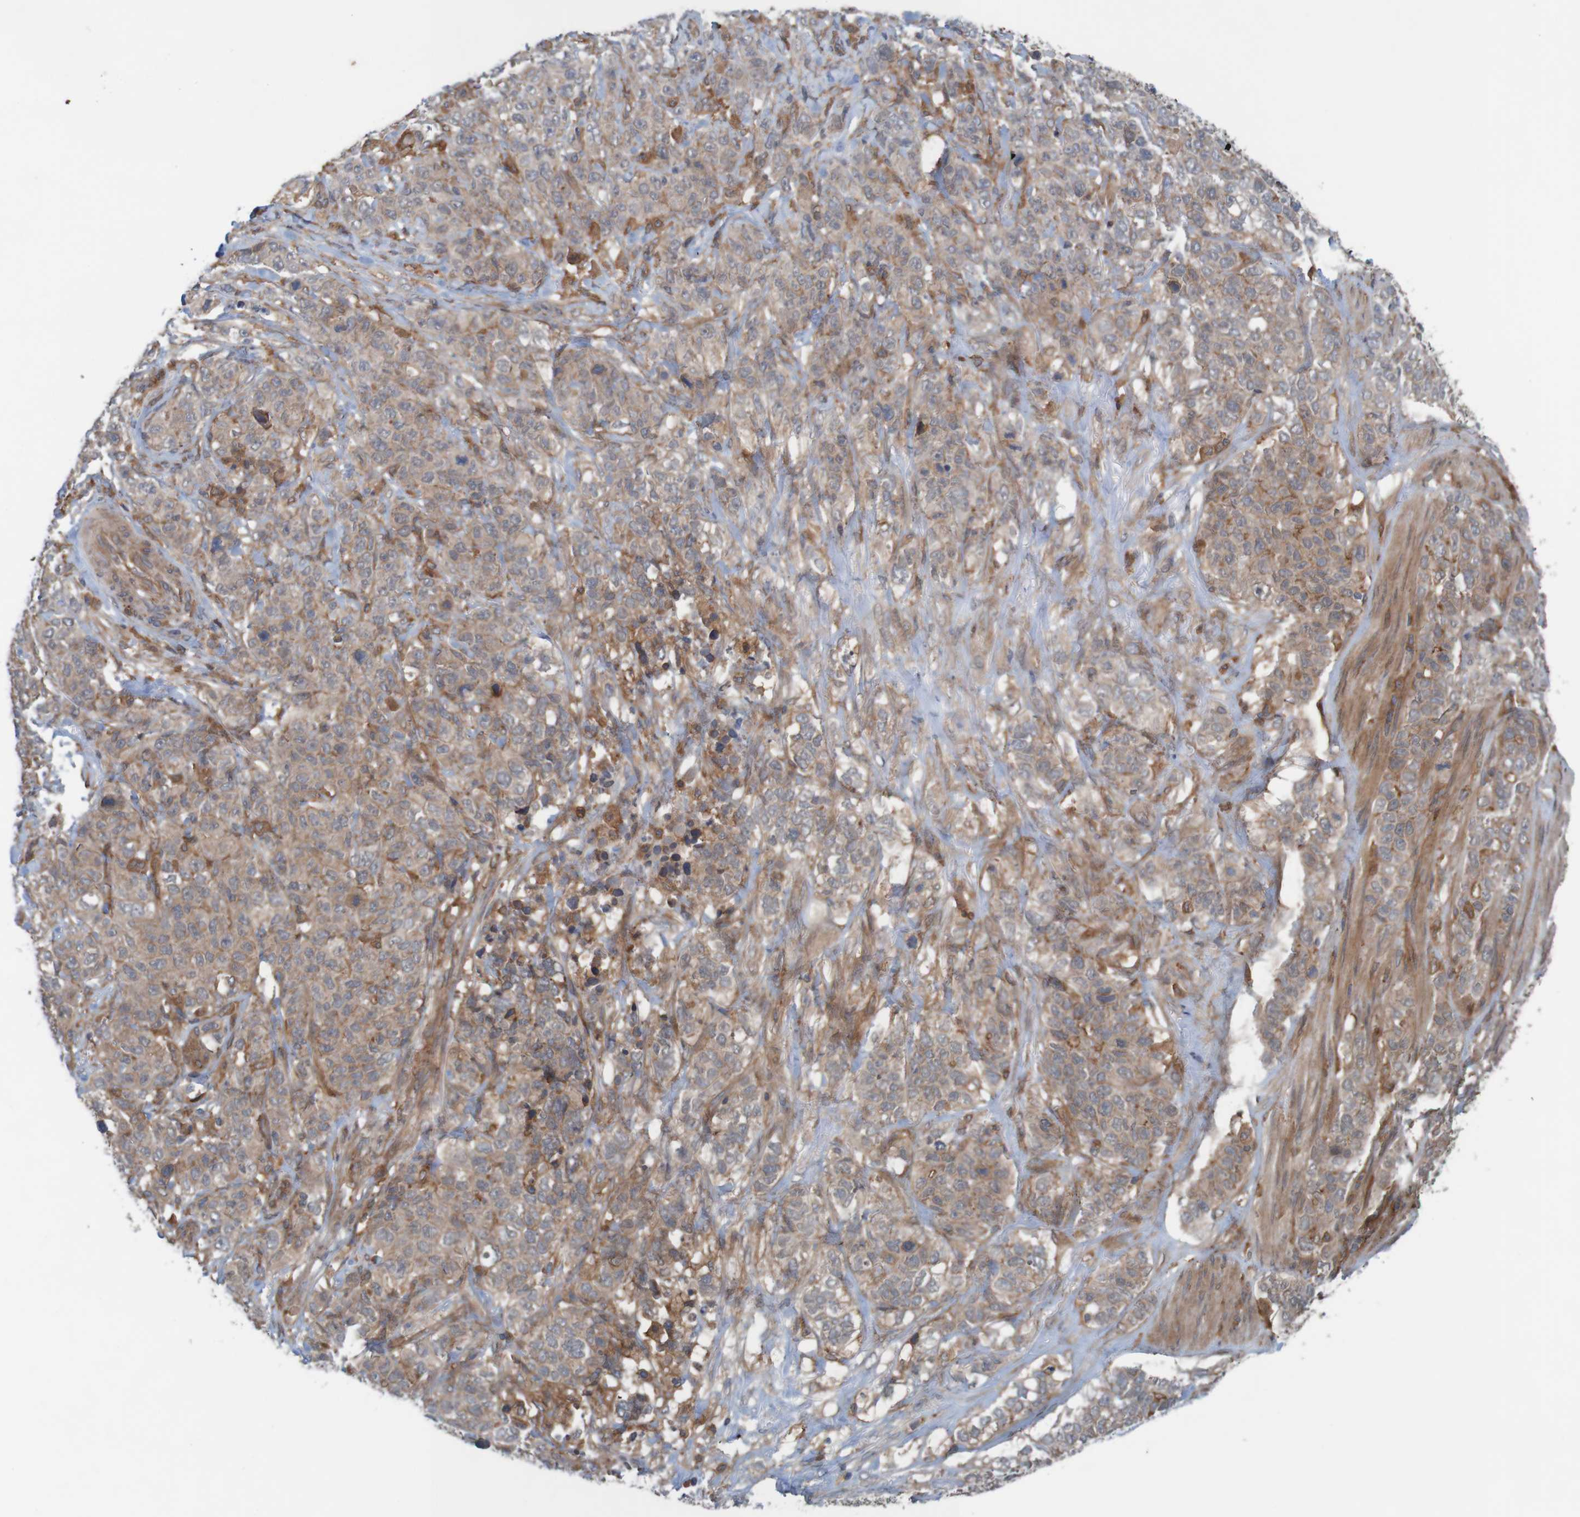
{"staining": {"intensity": "weak", "quantity": ">75%", "location": "cytoplasmic/membranous"}, "tissue": "stomach cancer", "cell_type": "Tumor cells", "image_type": "cancer", "snomed": [{"axis": "morphology", "description": "Adenocarcinoma, NOS"}, {"axis": "topography", "description": "Stomach"}], "caption": "Immunohistochemistry of human adenocarcinoma (stomach) demonstrates low levels of weak cytoplasmic/membranous staining in approximately >75% of tumor cells.", "gene": "ARHGEF11", "patient": {"sex": "male", "age": 48}}